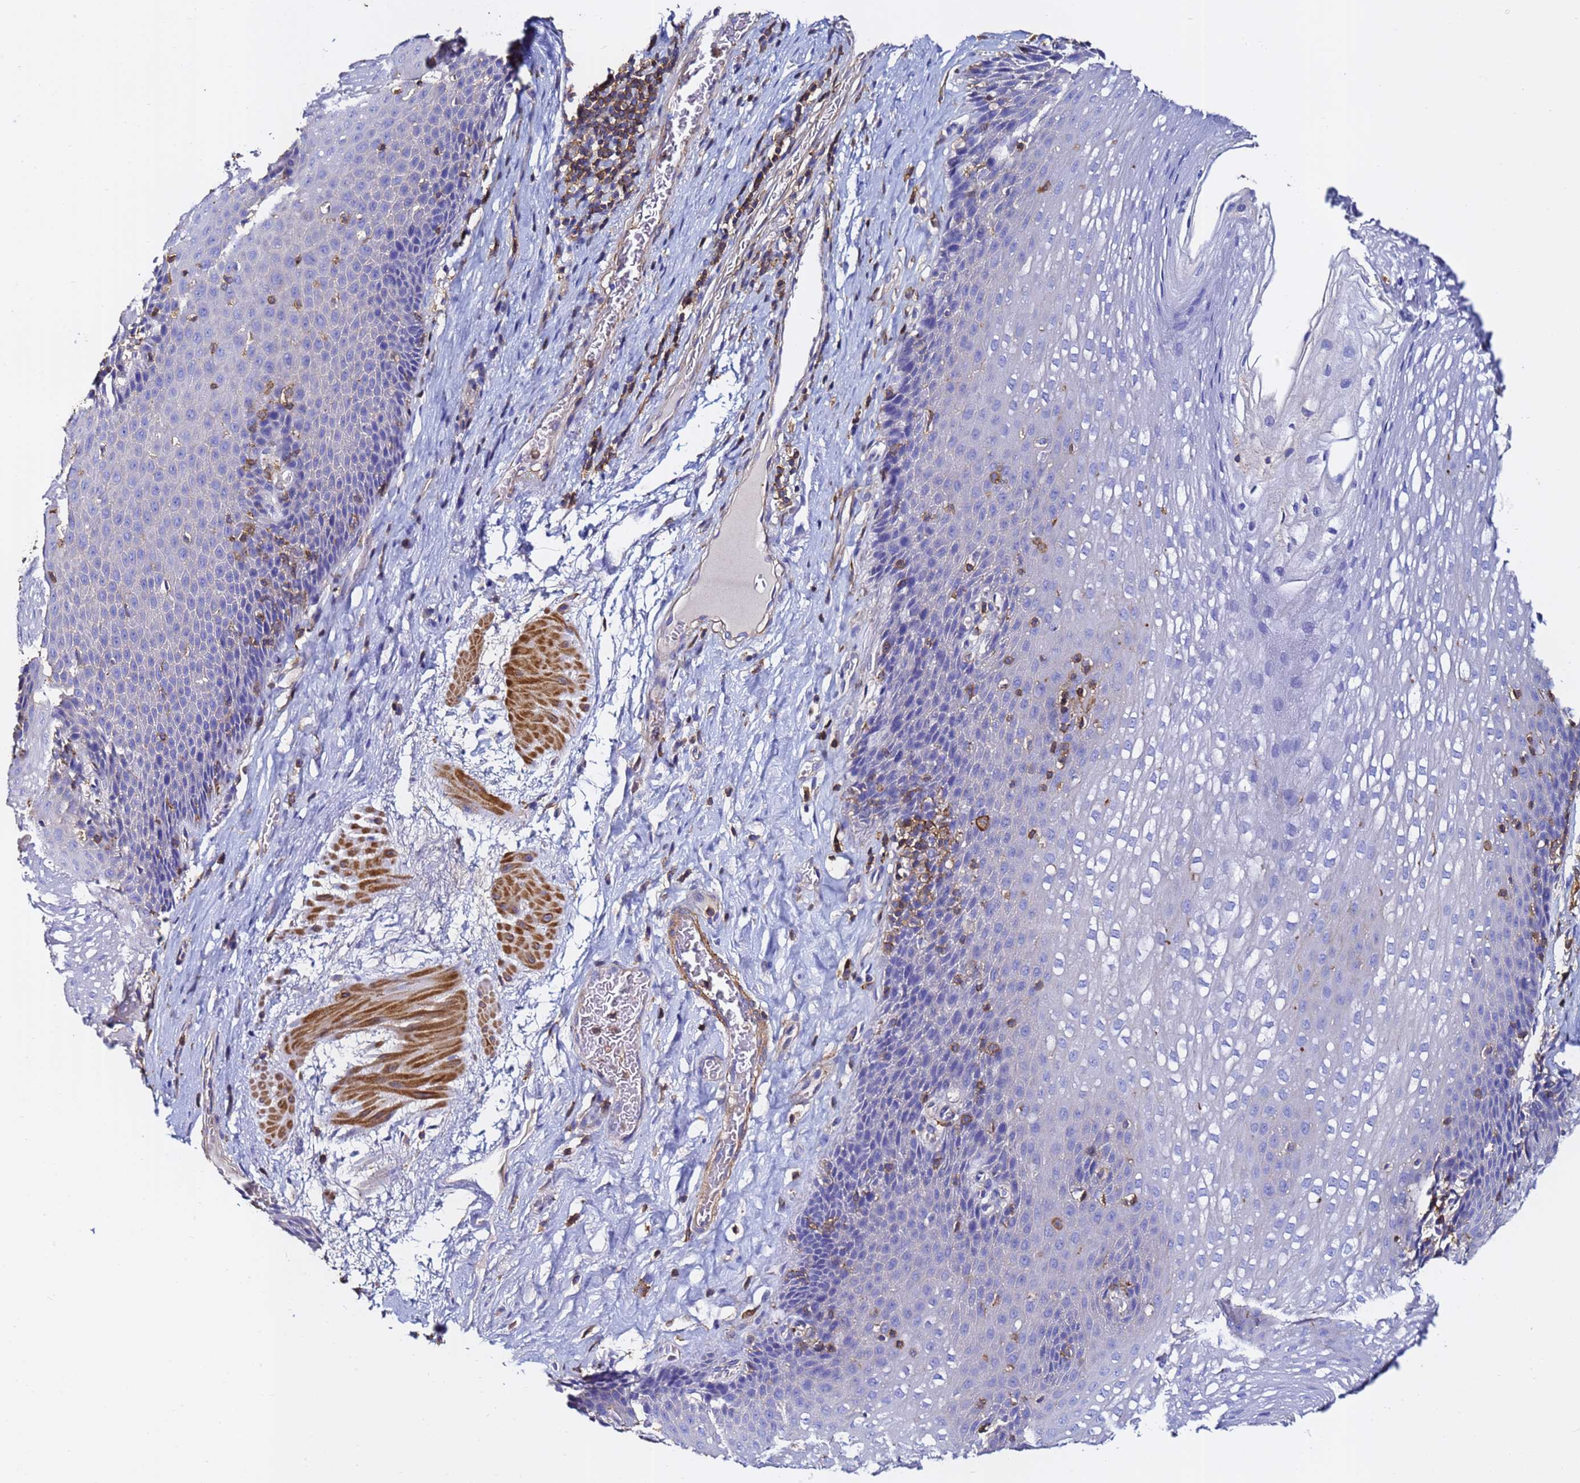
{"staining": {"intensity": "negative", "quantity": "none", "location": "none"}, "tissue": "esophagus", "cell_type": "Squamous epithelial cells", "image_type": "normal", "snomed": [{"axis": "morphology", "description": "Normal tissue, NOS"}, {"axis": "topography", "description": "Esophagus"}], "caption": "An IHC image of unremarkable esophagus is shown. There is no staining in squamous epithelial cells of esophagus. Brightfield microscopy of IHC stained with DAB (3,3'-diaminobenzidine) (brown) and hematoxylin (blue), captured at high magnification.", "gene": "ACTA1", "patient": {"sex": "female", "age": 66}}